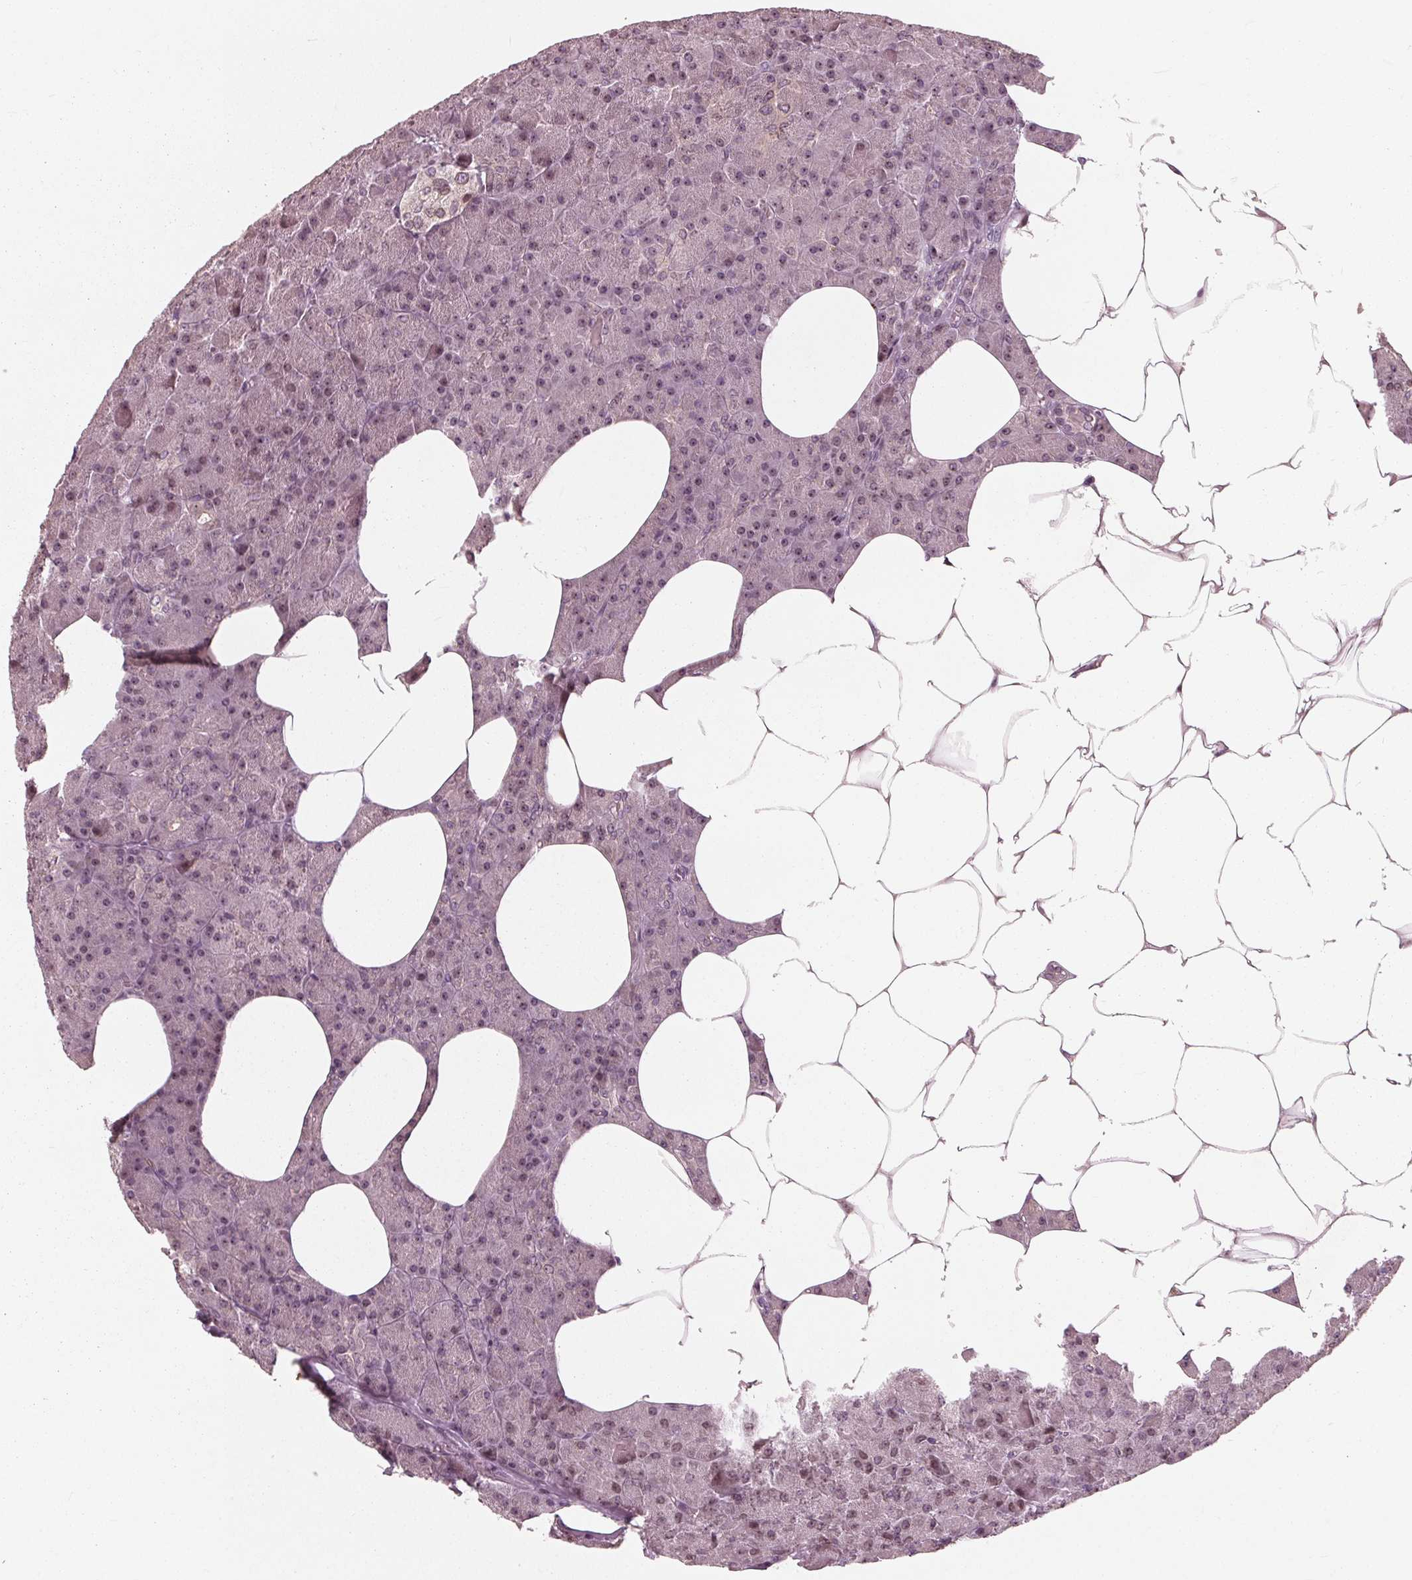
{"staining": {"intensity": "moderate", "quantity": "25%-75%", "location": "cytoplasmic/membranous,nuclear"}, "tissue": "pancreas", "cell_type": "Exocrine glandular cells", "image_type": "normal", "snomed": [{"axis": "morphology", "description": "Normal tissue, NOS"}, {"axis": "topography", "description": "Pancreas"}], "caption": "Approximately 25%-75% of exocrine glandular cells in unremarkable pancreas display moderate cytoplasmic/membranous,nuclear protein expression as visualized by brown immunohistochemical staining.", "gene": "NUP210", "patient": {"sex": "female", "age": 45}}